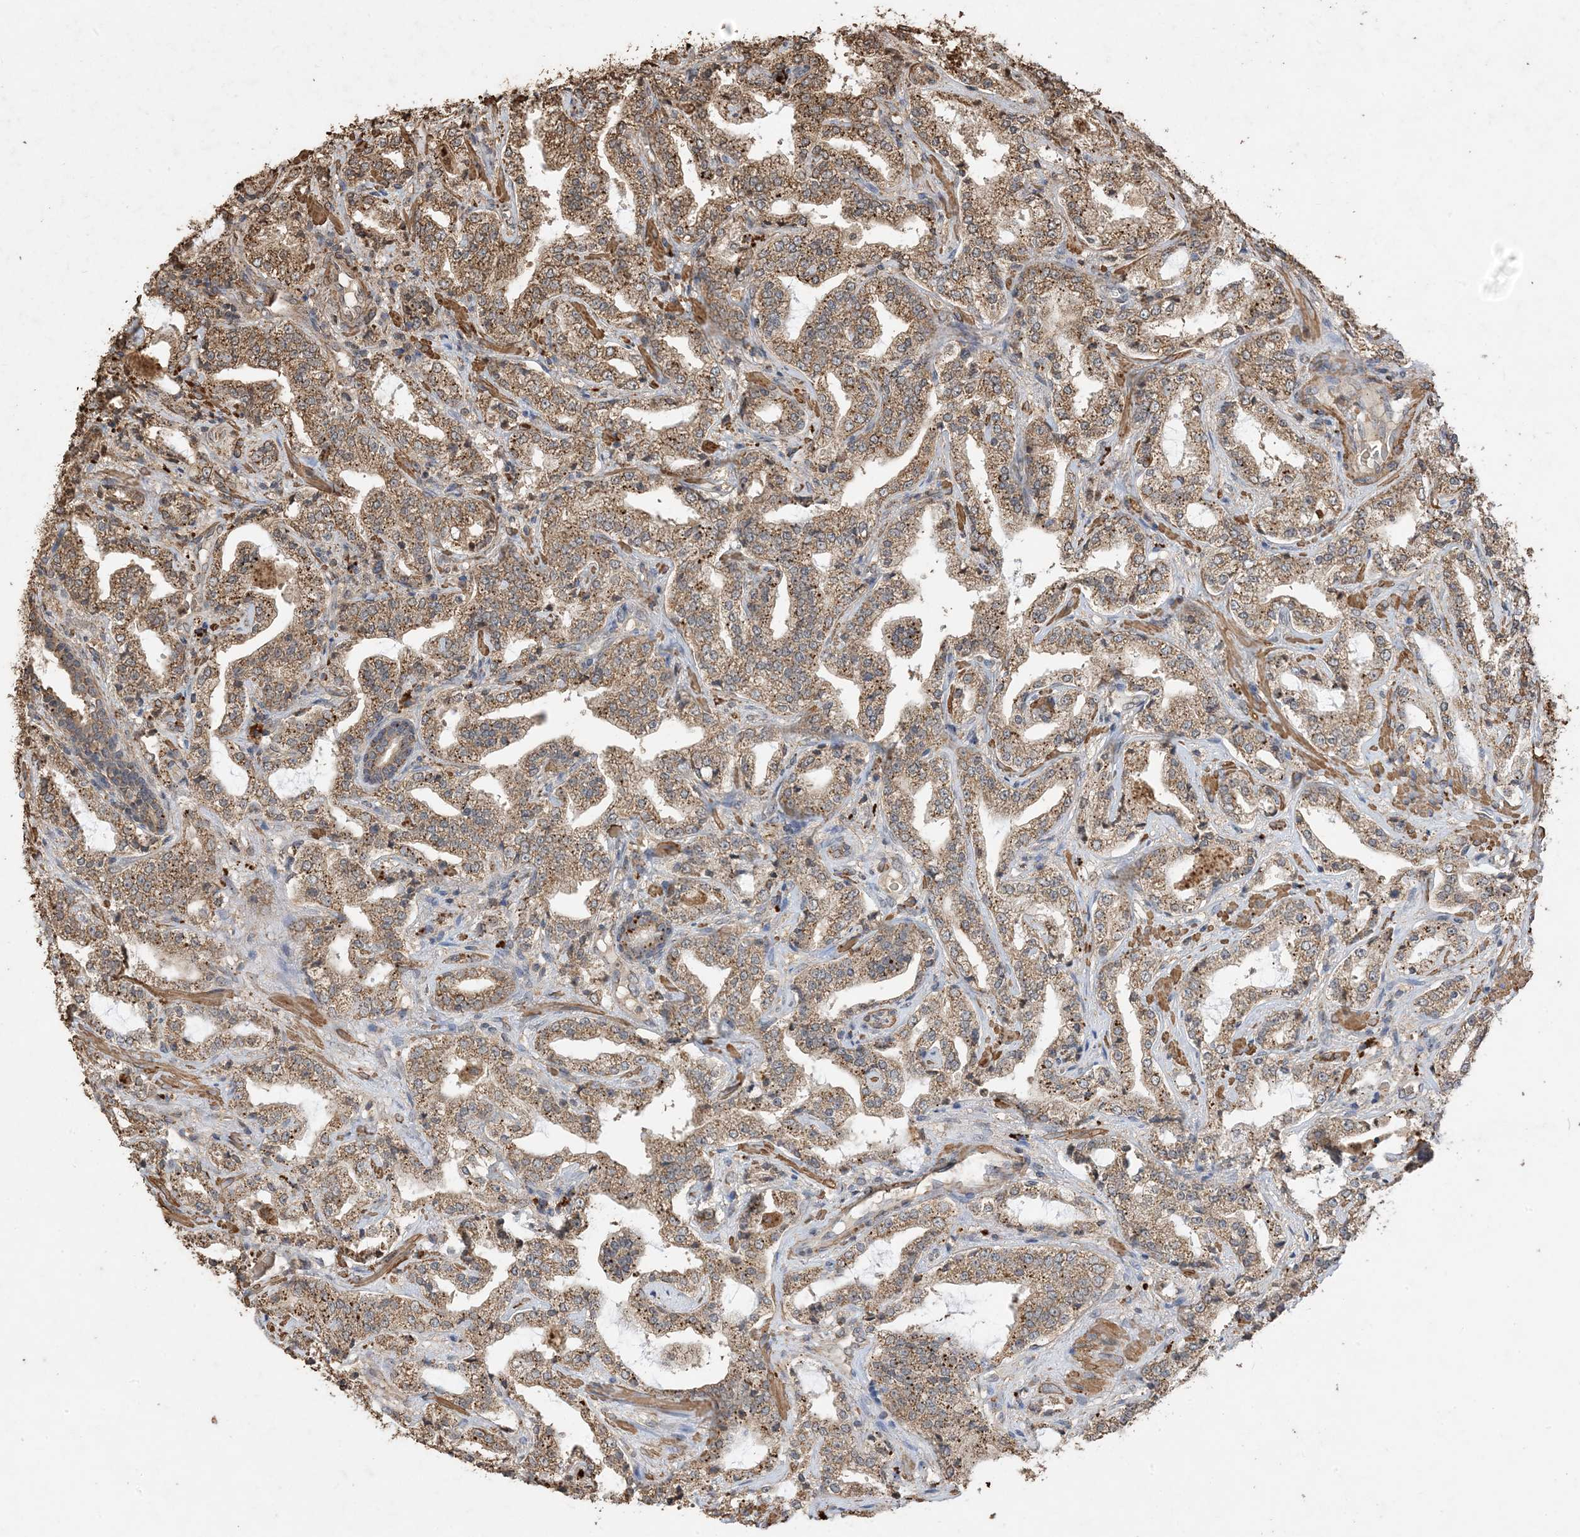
{"staining": {"intensity": "moderate", "quantity": ">75%", "location": "cytoplasmic/membranous"}, "tissue": "prostate cancer", "cell_type": "Tumor cells", "image_type": "cancer", "snomed": [{"axis": "morphology", "description": "Adenocarcinoma, High grade"}, {"axis": "topography", "description": "Prostate"}], "caption": "Immunohistochemical staining of human prostate adenocarcinoma (high-grade) displays medium levels of moderate cytoplasmic/membranous protein expression in approximately >75% of tumor cells.", "gene": "HPS4", "patient": {"sex": "male", "age": 64}}